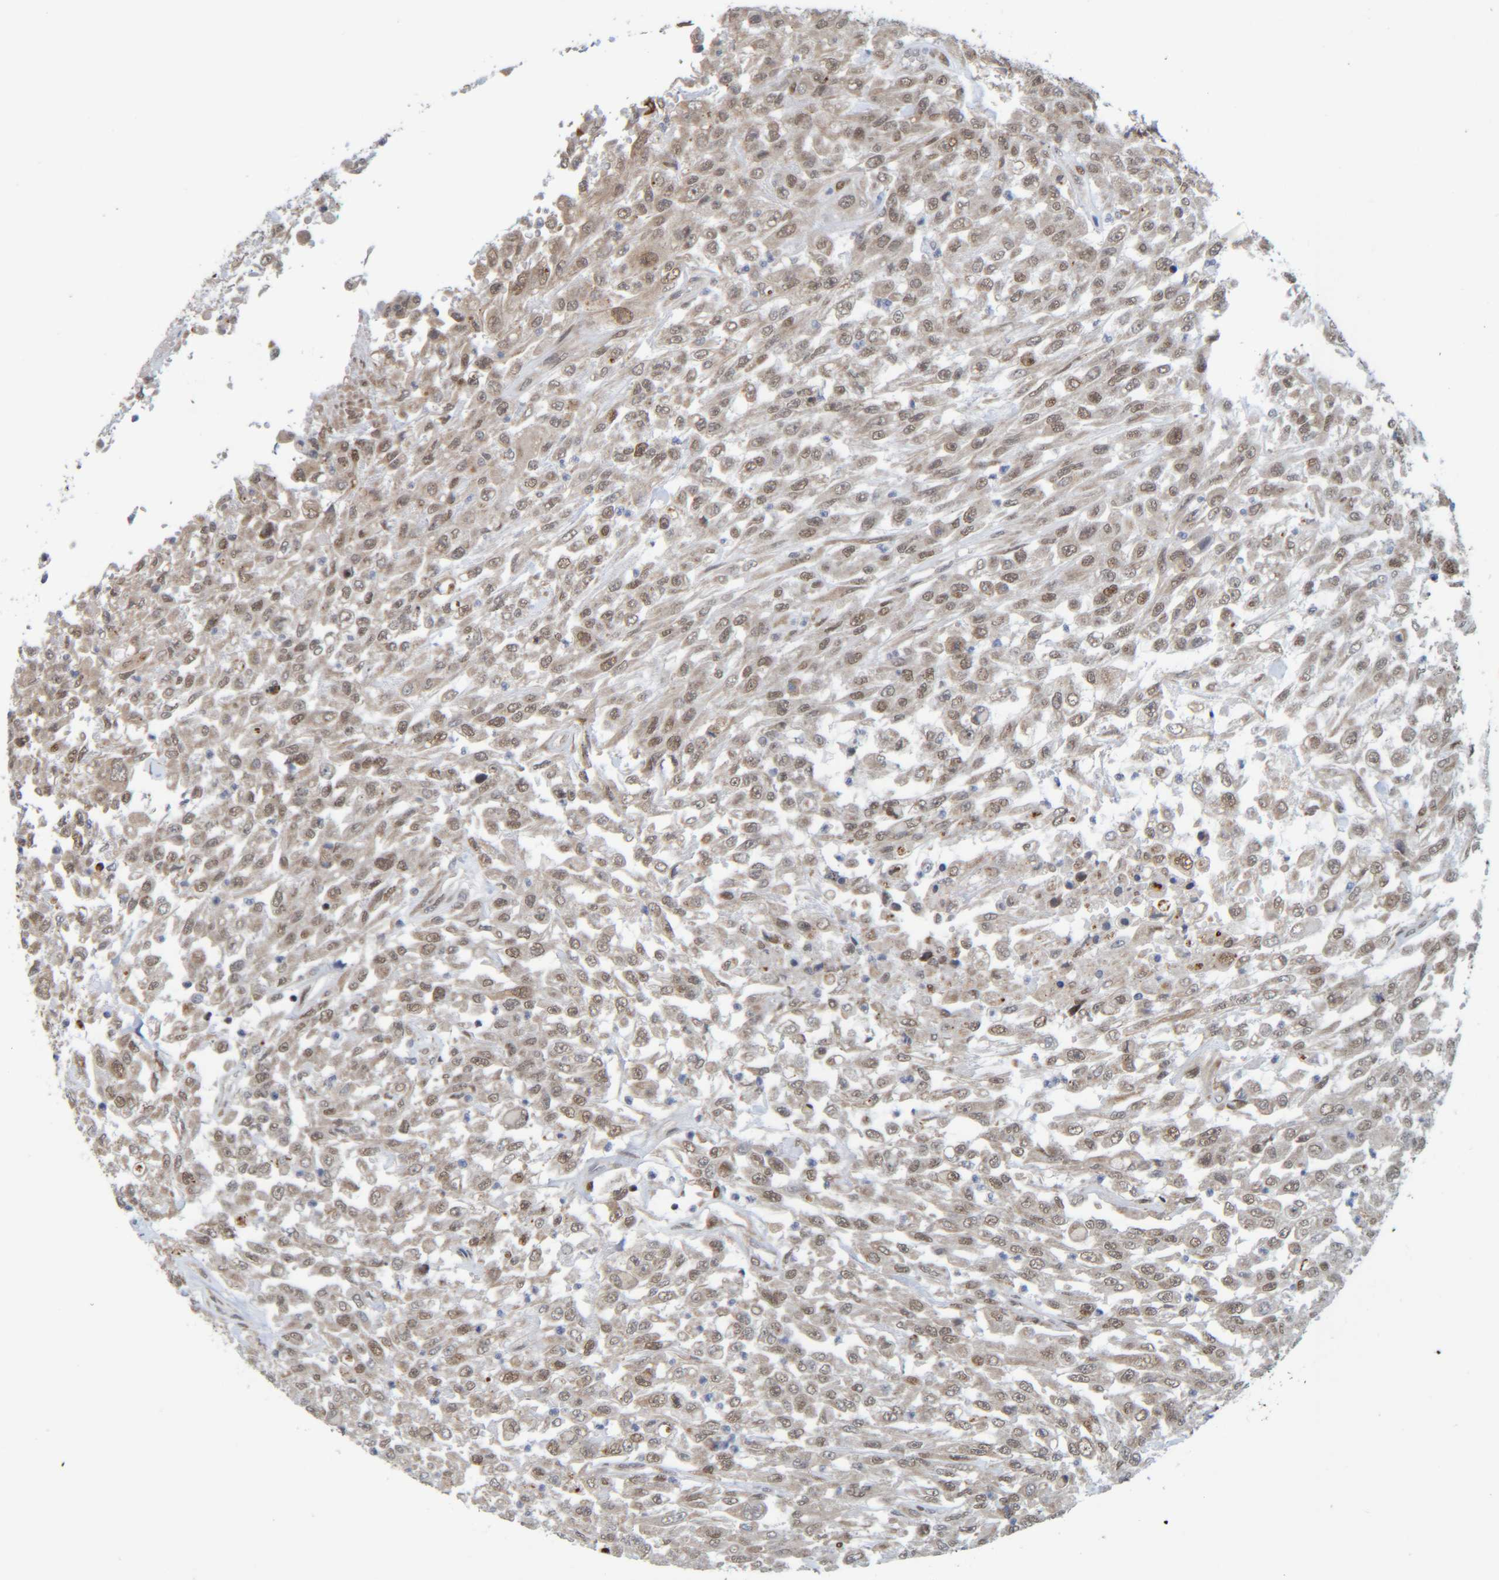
{"staining": {"intensity": "weak", "quantity": ">75%", "location": "cytoplasmic/membranous,nuclear"}, "tissue": "urothelial cancer", "cell_type": "Tumor cells", "image_type": "cancer", "snomed": [{"axis": "morphology", "description": "Urothelial carcinoma, High grade"}, {"axis": "topography", "description": "Urinary bladder"}], "caption": "A photomicrograph of high-grade urothelial carcinoma stained for a protein exhibits weak cytoplasmic/membranous and nuclear brown staining in tumor cells.", "gene": "CCDC57", "patient": {"sex": "male", "age": 46}}